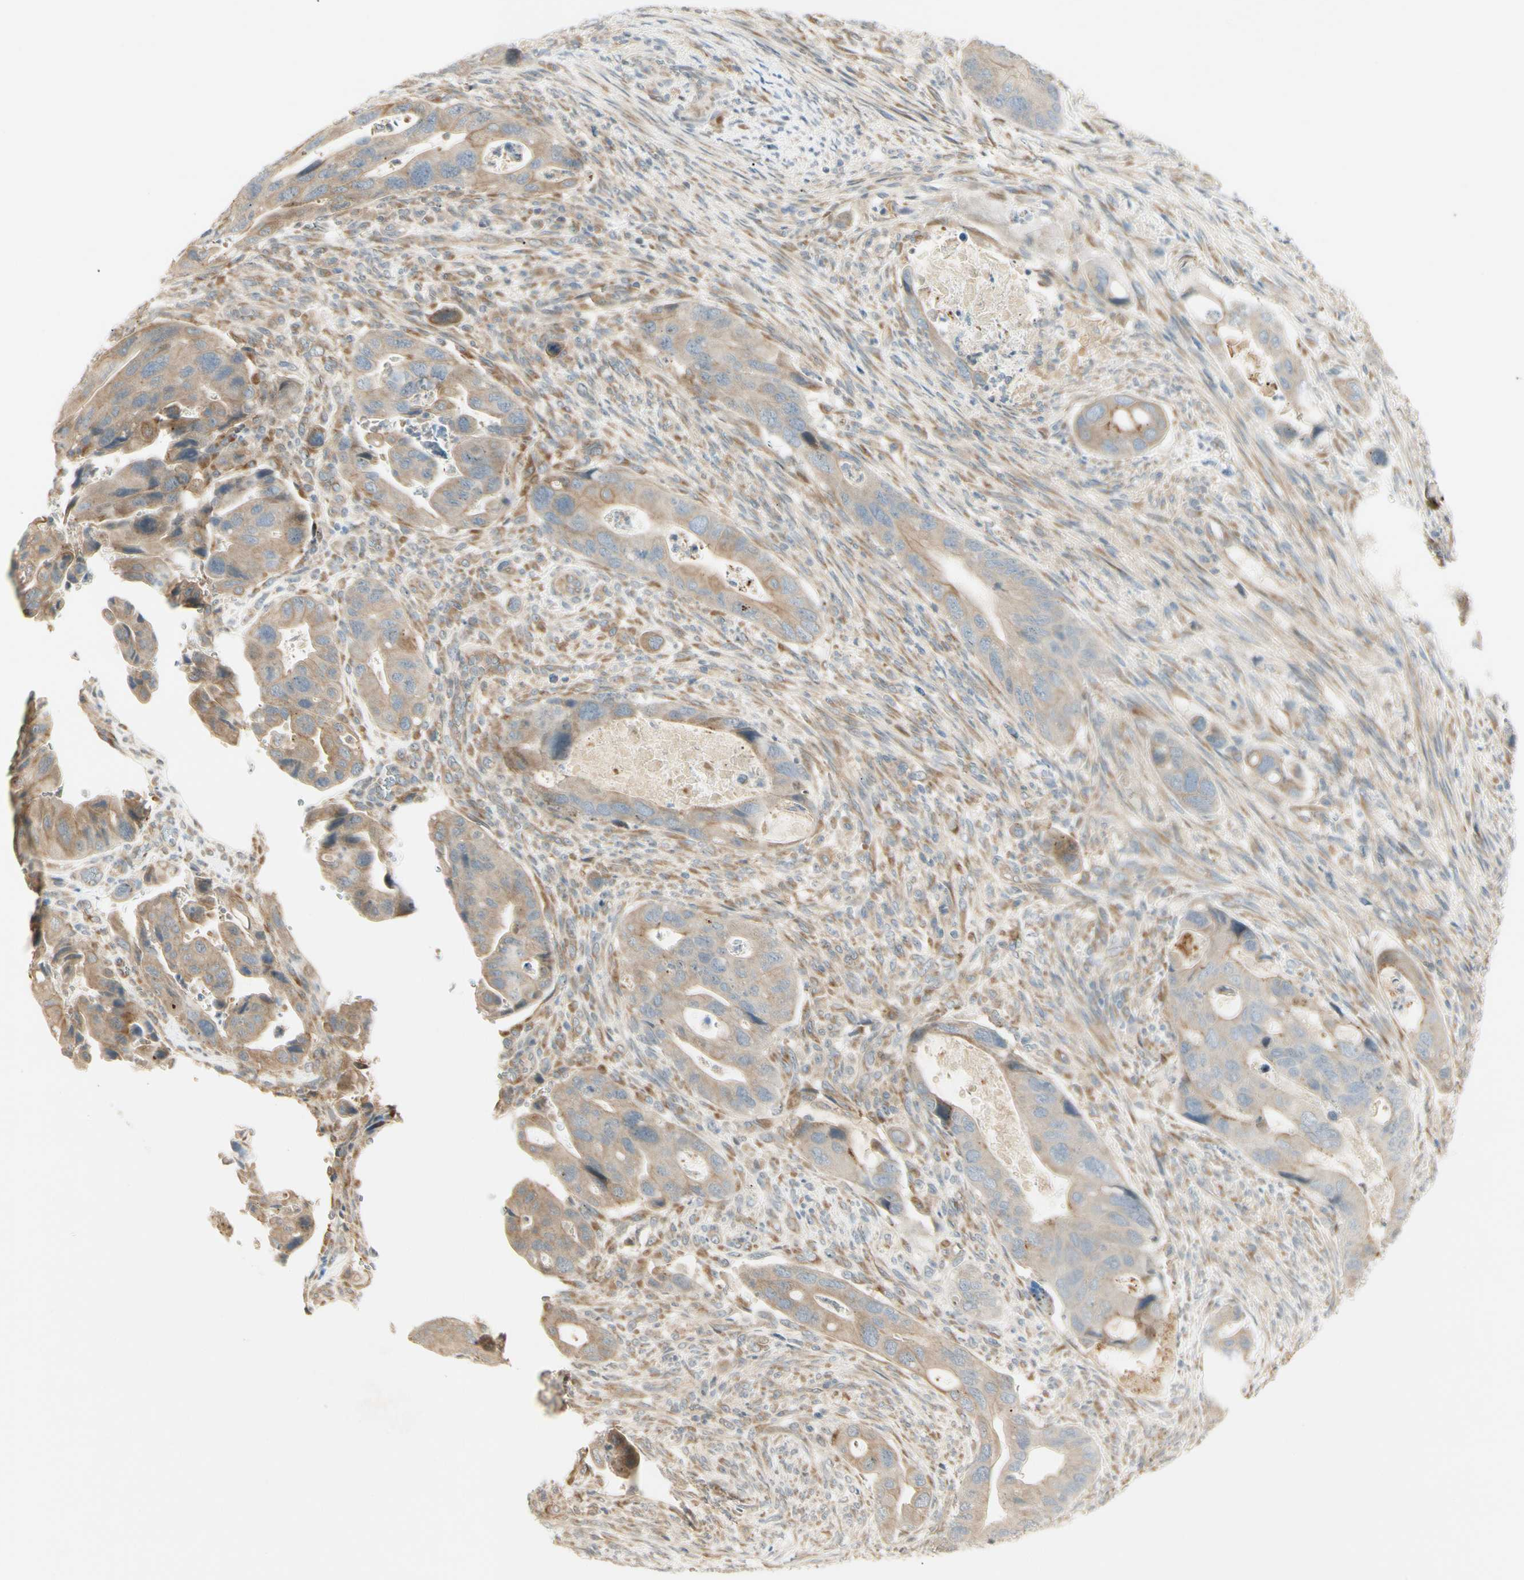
{"staining": {"intensity": "moderate", "quantity": ">75%", "location": "cytoplasmic/membranous"}, "tissue": "colorectal cancer", "cell_type": "Tumor cells", "image_type": "cancer", "snomed": [{"axis": "morphology", "description": "Adenocarcinoma, NOS"}, {"axis": "topography", "description": "Rectum"}], "caption": "Human colorectal cancer stained with a brown dye reveals moderate cytoplasmic/membranous positive staining in about >75% of tumor cells.", "gene": "FNDC3B", "patient": {"sex": "female", "age": 57}}